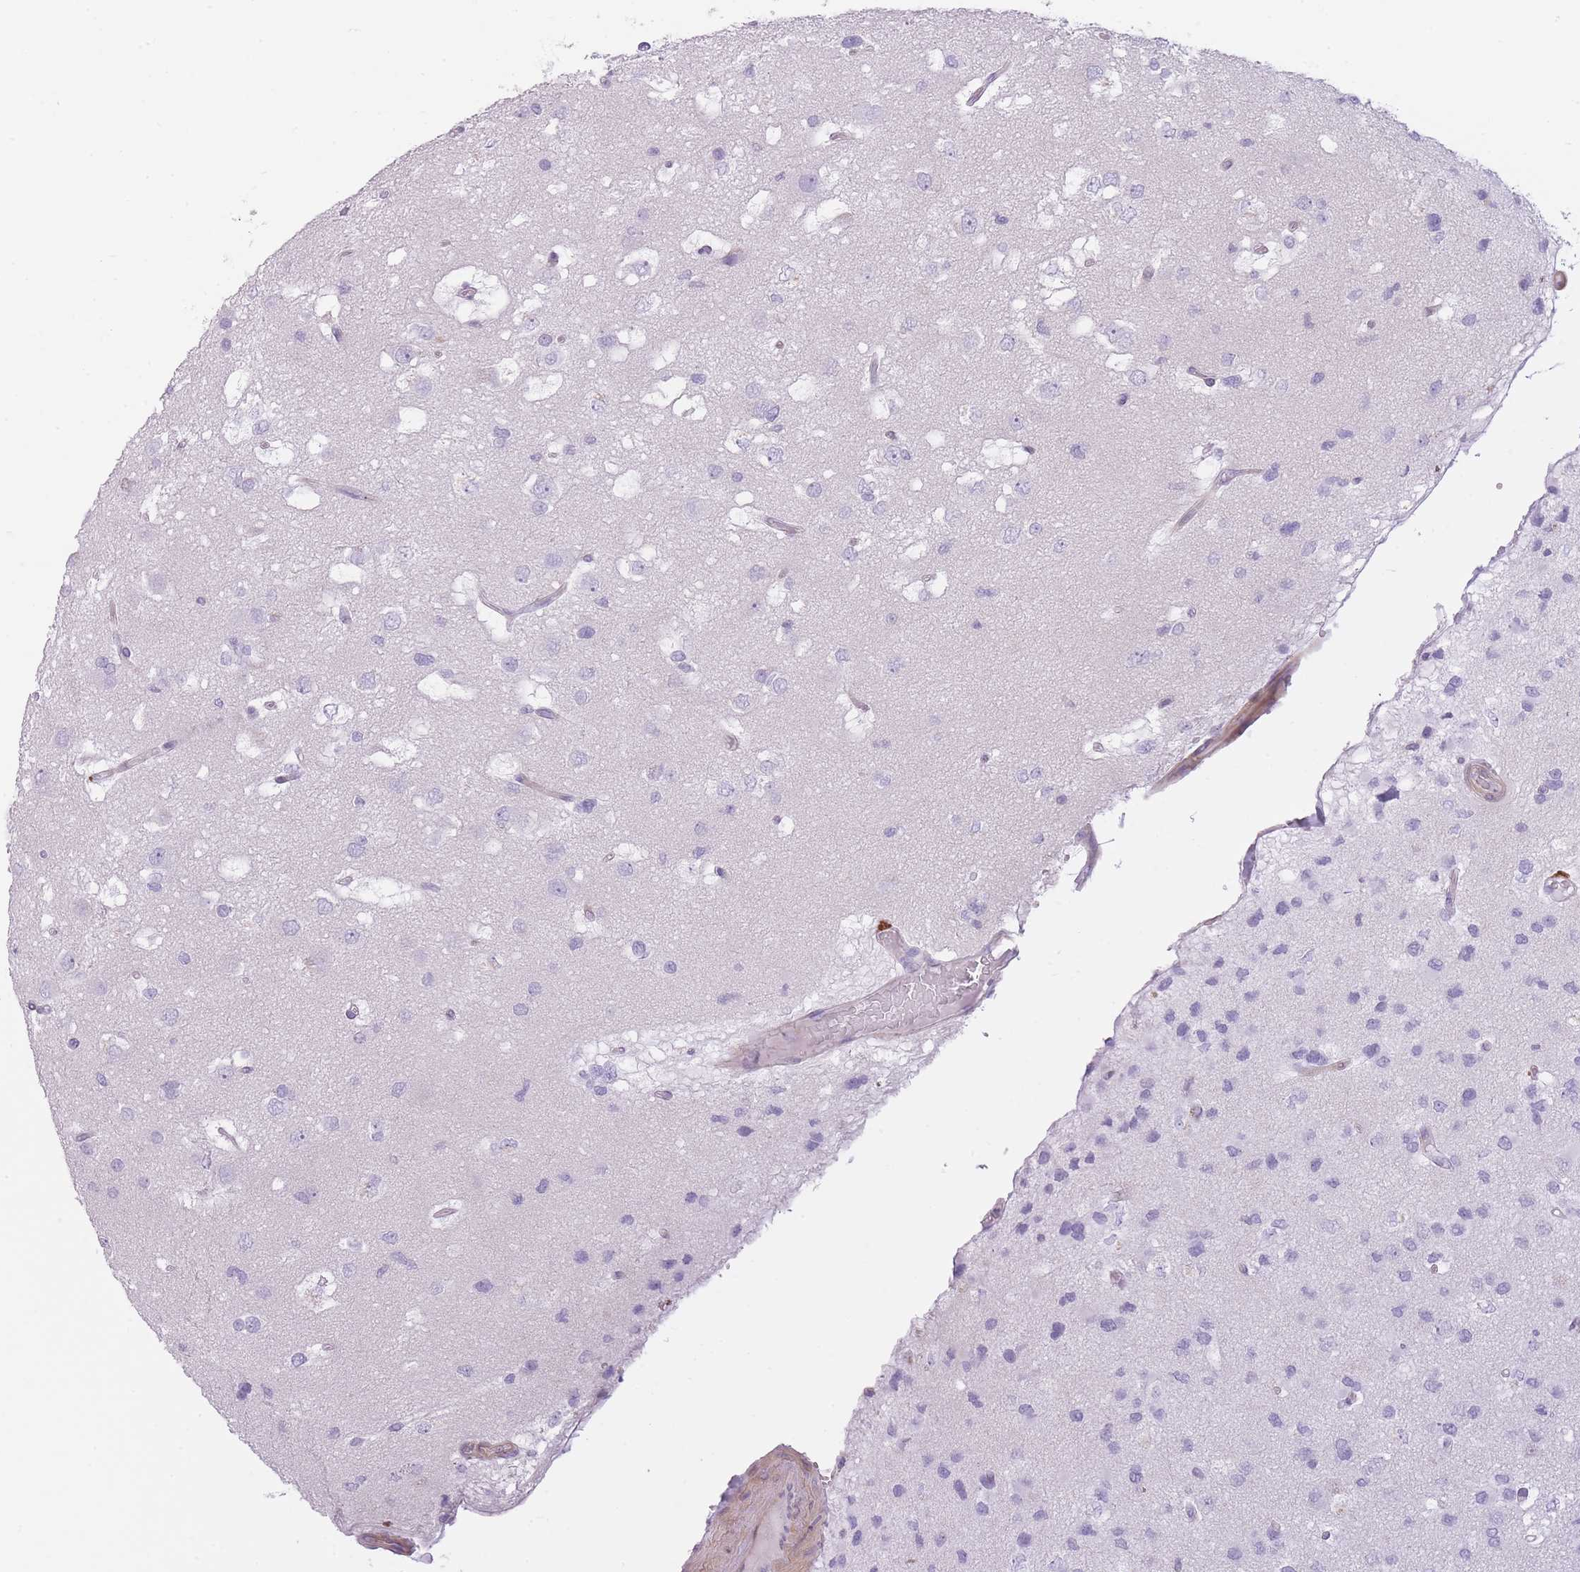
{"staining": {"intensity": "negative", "quantity": "none", "location": "none"}, "tissue": "glioma", "cell_type": "Tumor cells", "image_type": "cancer", "snomed": [{"axis": "morphology", "description": "Glioma, malignant, High grade"}, {"axis": "topography", "description": "Brain"}], "caption": "Human high-grade glioma (malignant) stained for a protein using immunohistochemistry displays no staining in tumor cells.", "gene": "GGT1", "patient": {"sex": "male", "age": 53}}